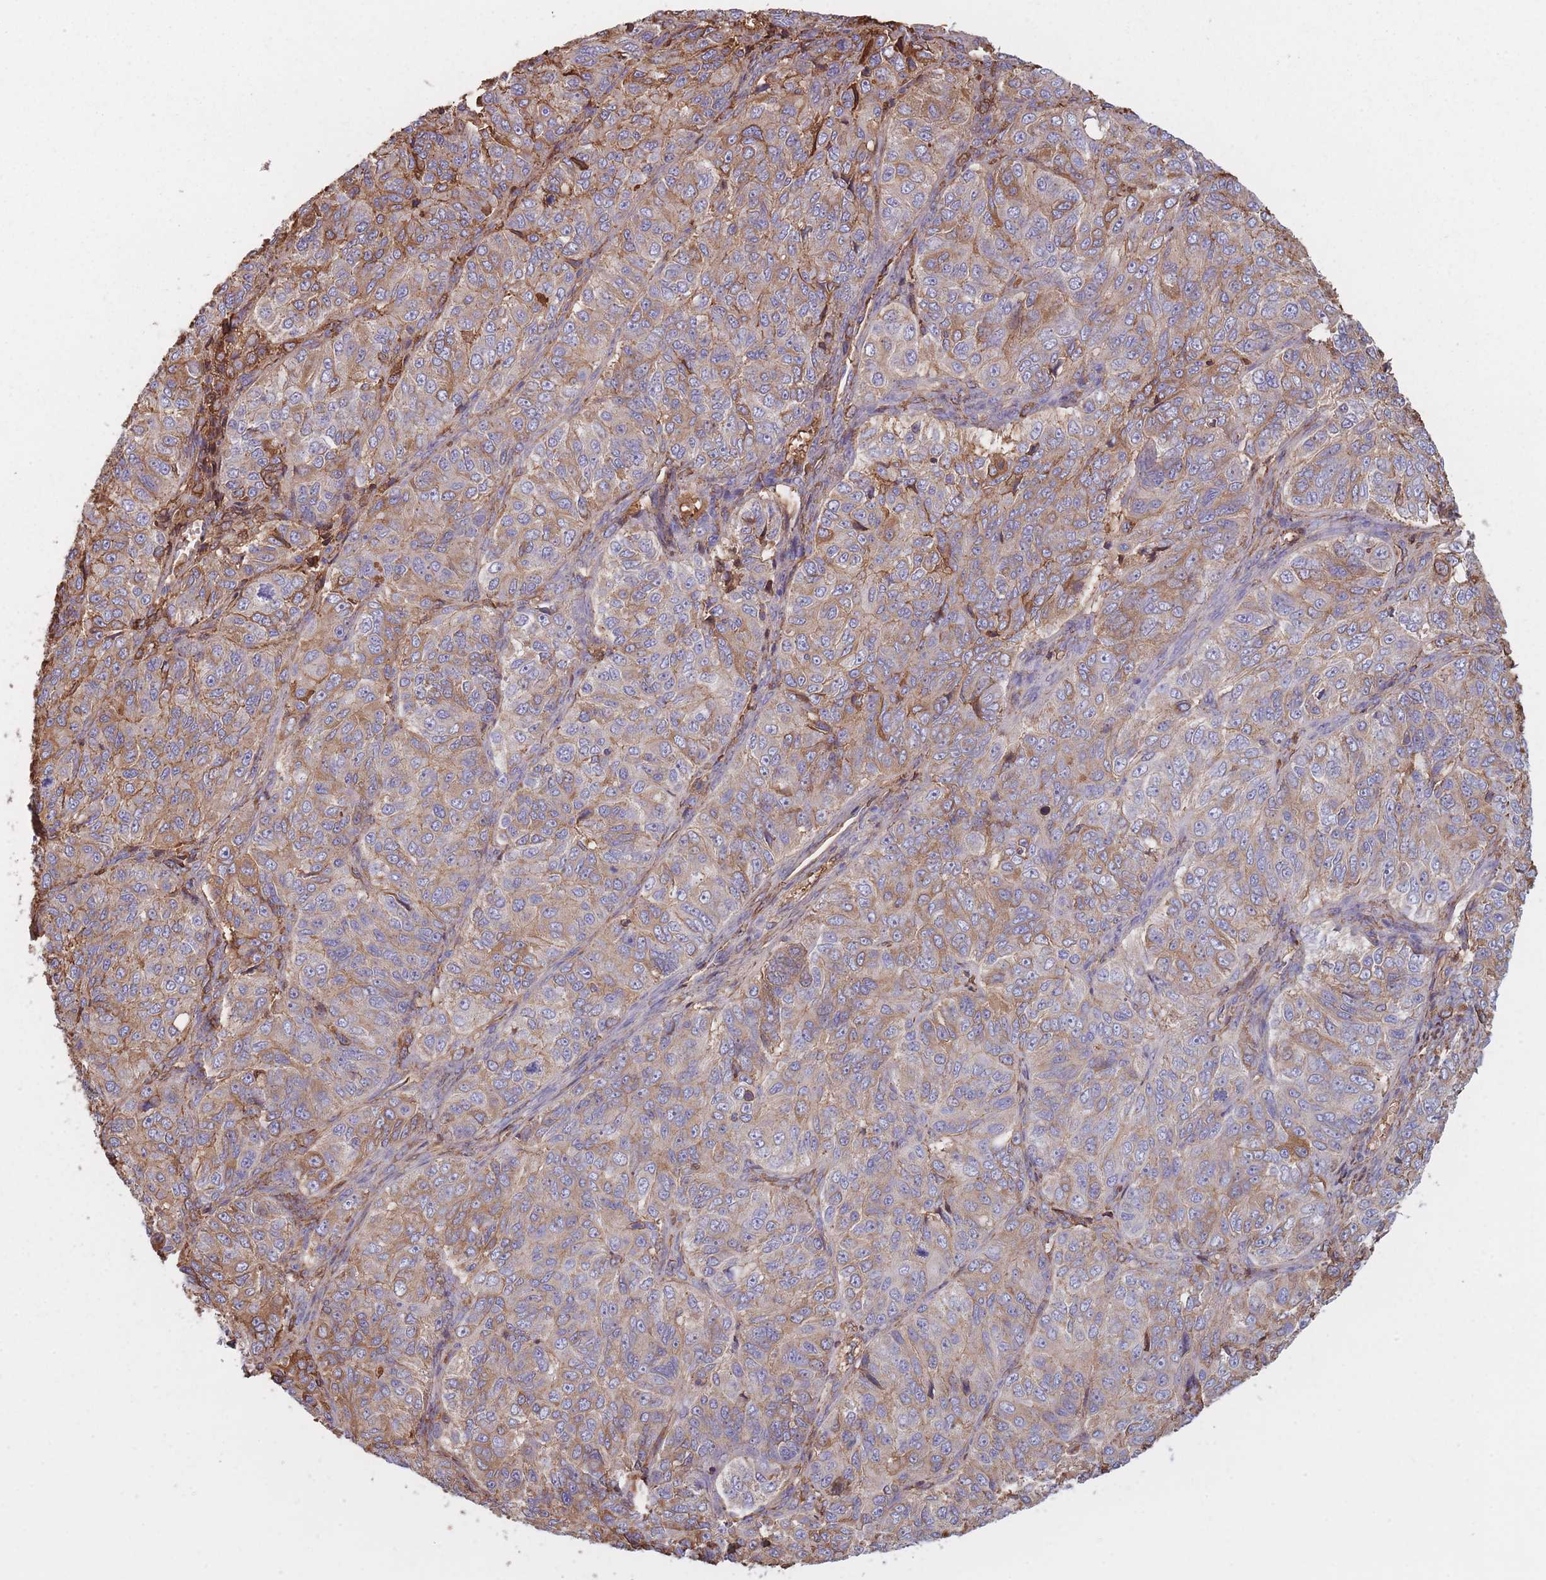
{"staining": {"intensity": "moderate", "quantity": "25%-75%", "location": "cytoplasmic/membranous"}, "tissue": "ovarian cancer", "cell_type": "Tumor cells", "image_type": "cancer", "snomed": [{"axis": "morphology", "description": "Carcinoma, endometroid"}, {"axis": "topography", "description": "Ovary"}], "caption": "A medium amount of moderate cytoplasmic/membranous positivity is appreciated in approximately 25%-75% of tumor cells in ovarian cancer (endometroid carcinoma) tissue.", "gene": "KAT2A", "patient": {"sex": "female", "age": 51}}